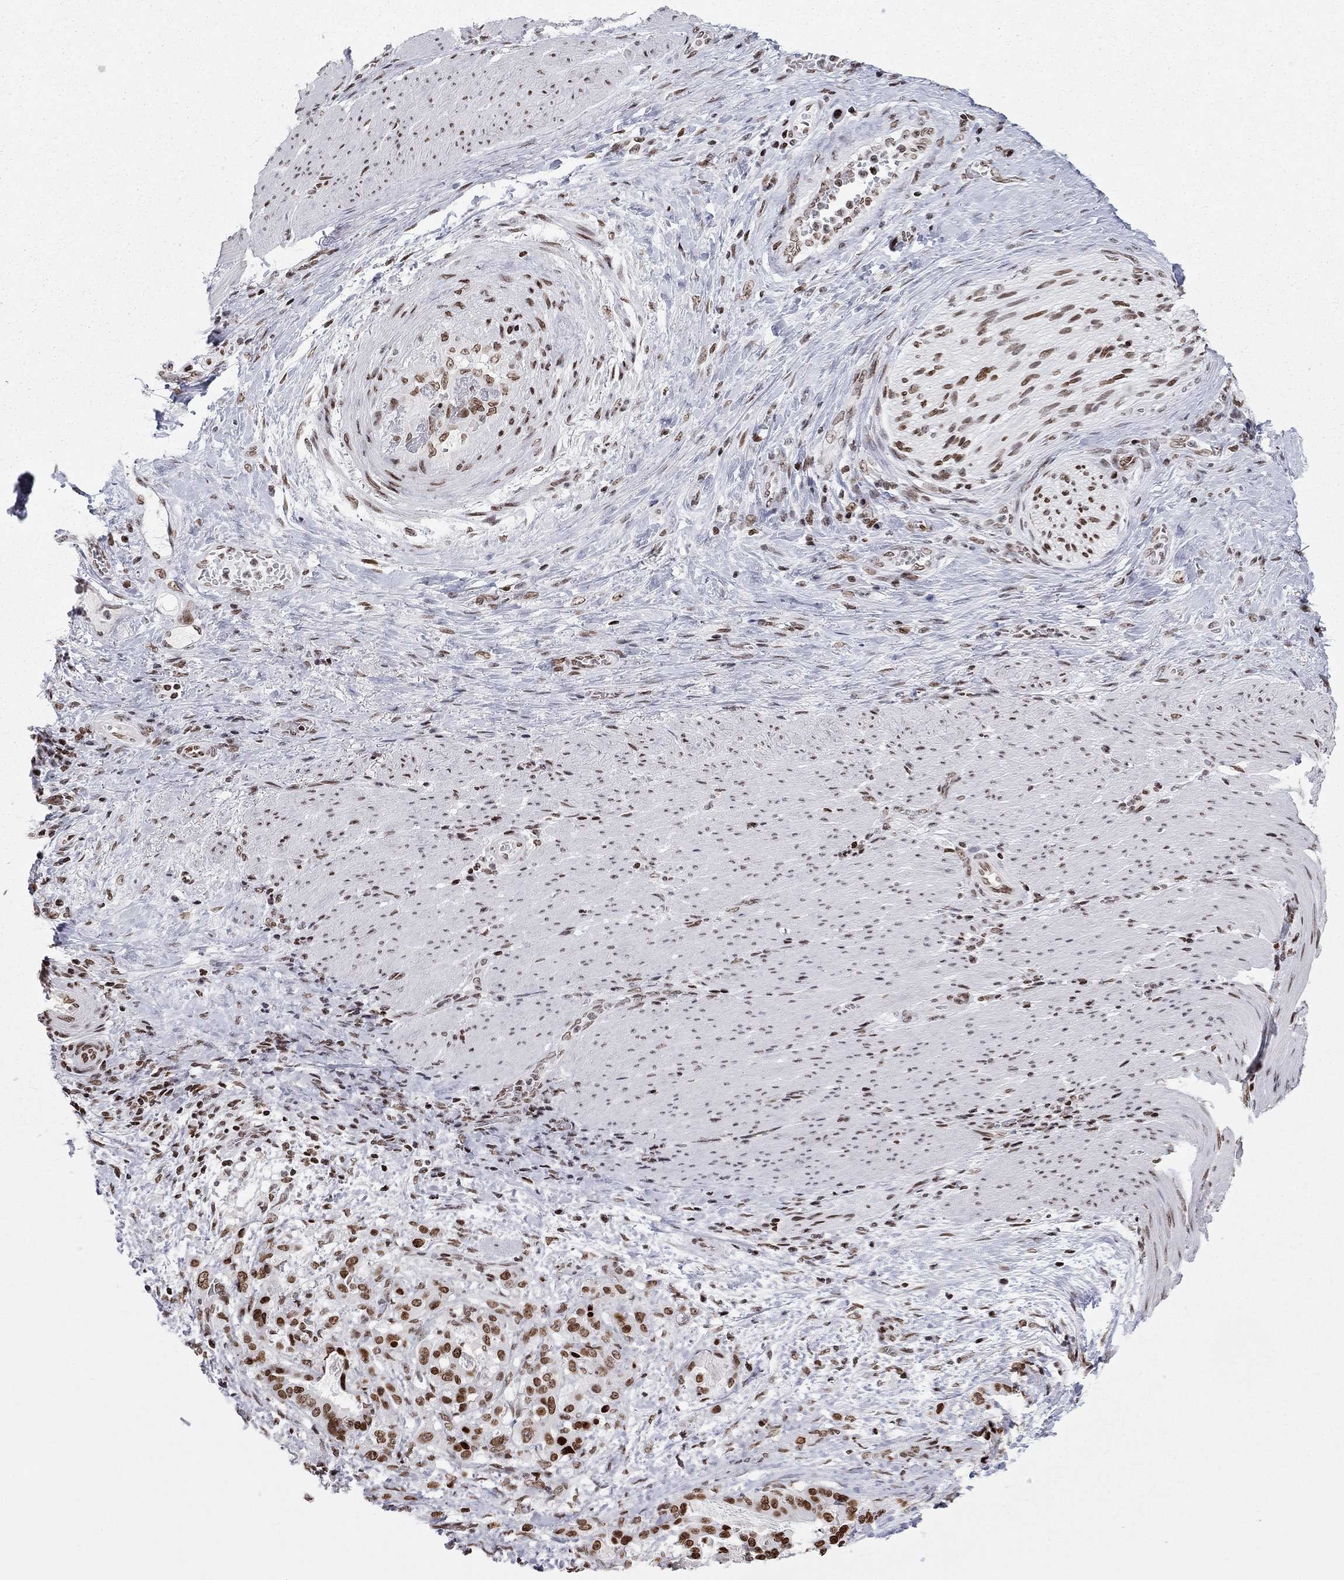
{"staining": {"intensity": "strong", "quantity": ">75%", "location": "nuclear"}, "tissue": "stomach cancer", "cell_type": "Tumor cells", "image_type": "cancer", "snomed": [{"axis": "morphology", "description": "Adenocarcinoma, NOS"}, {"axis": "topography", "description": "Stomach"}], "caption": "Protein expression analysis of human adenocarcinoma (stomach) reveals strong nuclear expression in approximately >75% of tumor cells. (brown staining indicates protein expression, while blue staining denotes nuclei).", "gene": "H2AX", "patient": {"sex": "male", "age": 48}}